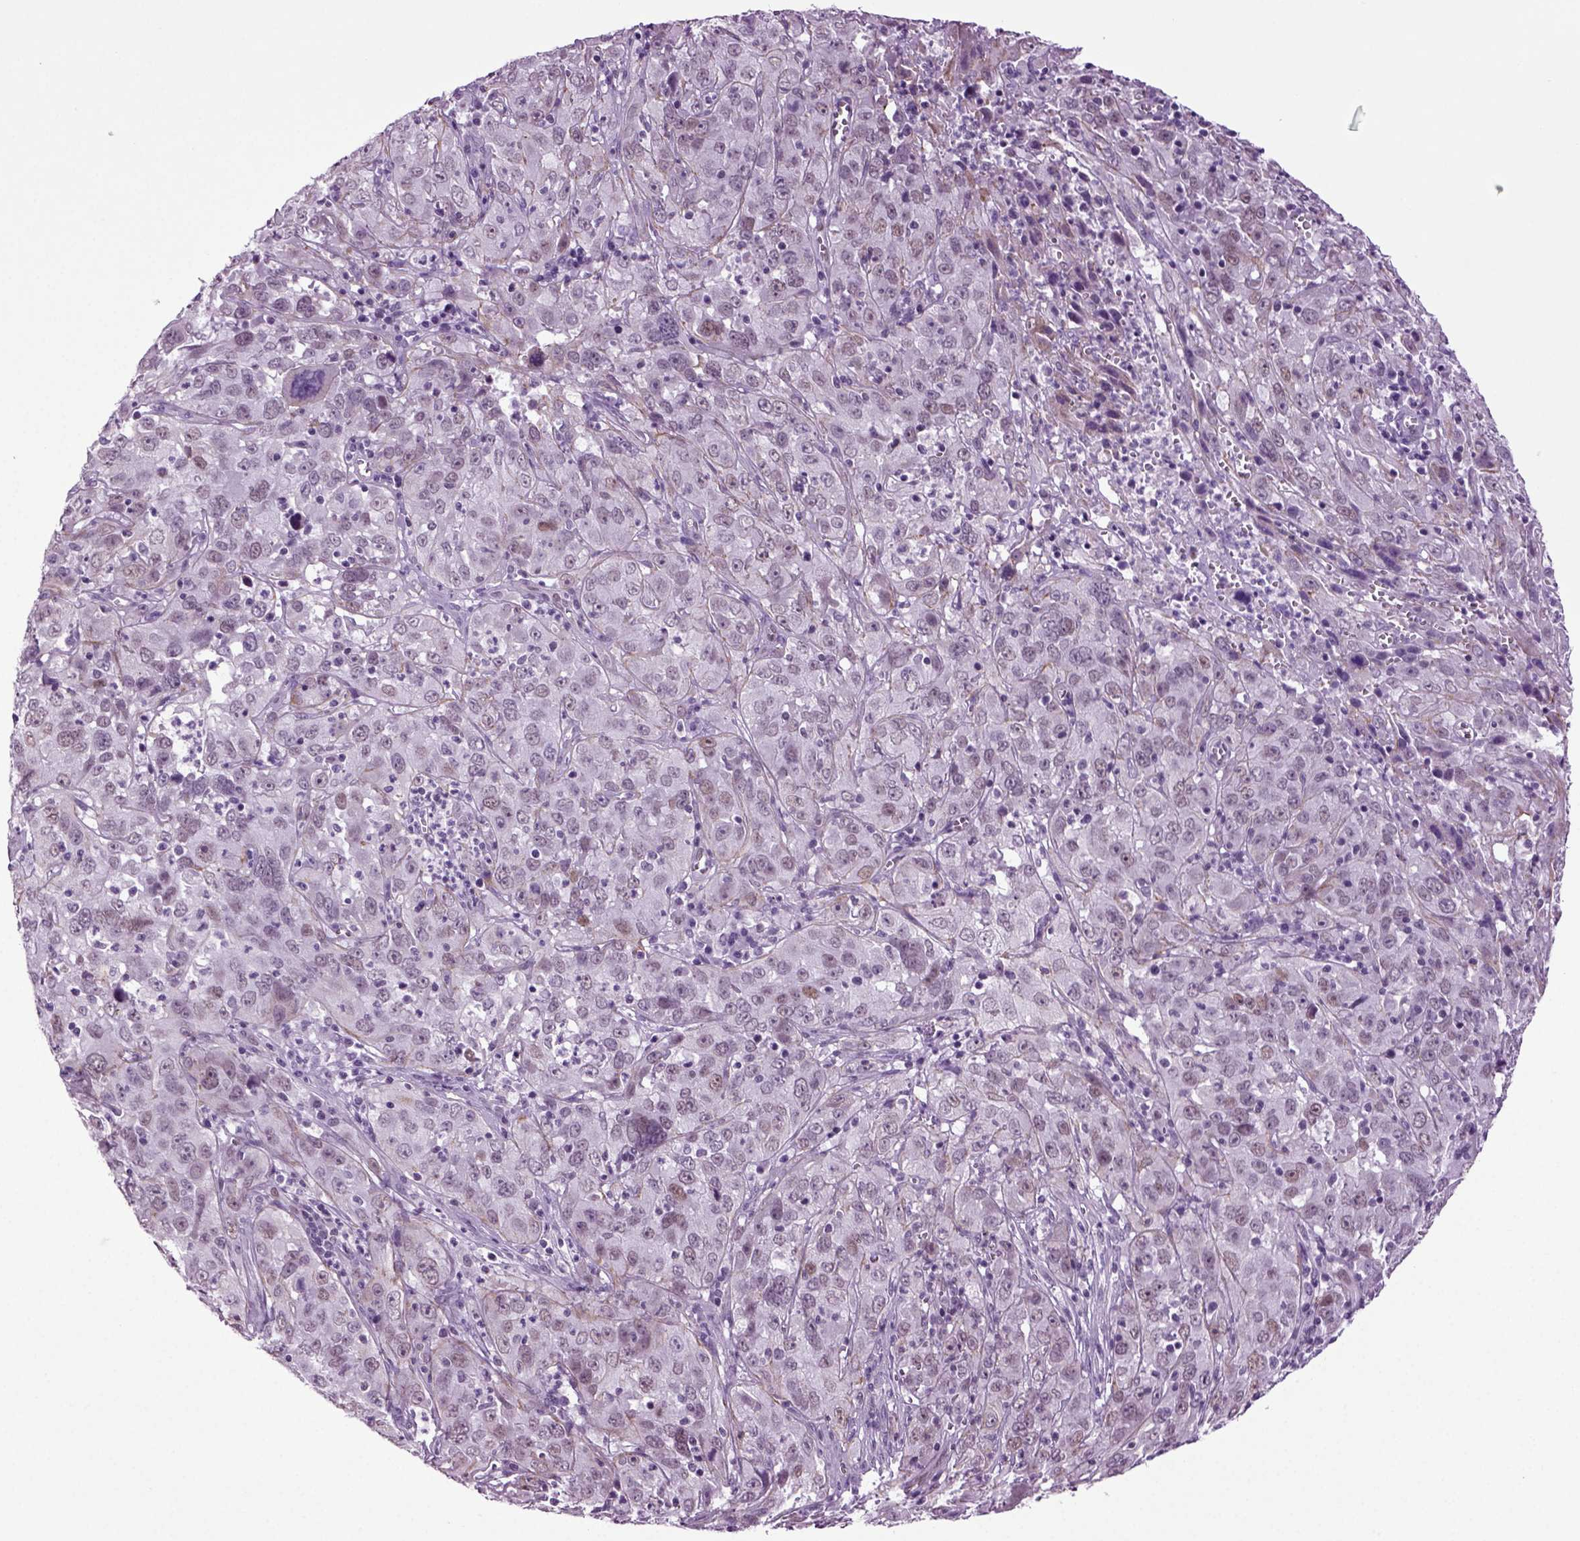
{"staining": {"intensity": "negative", "quantity": "none", "location": "none"}, "tissue": "cervical cancer", "cell_type": "Tumor cells", "image_type": "cancer", "snomed": [{"axis": "morphology", "description": "Squamous cell carcinoma, NOS"}, {"axis": "topography", "description": "Cervix"}], "caption": "DAB immunohistochemical staining of human cervical cancer (squamous cell carcinoma) displays no significant staining in tumor cells.", "gene": "RFX3", "patient": {"sex": "female", "age": 32}}